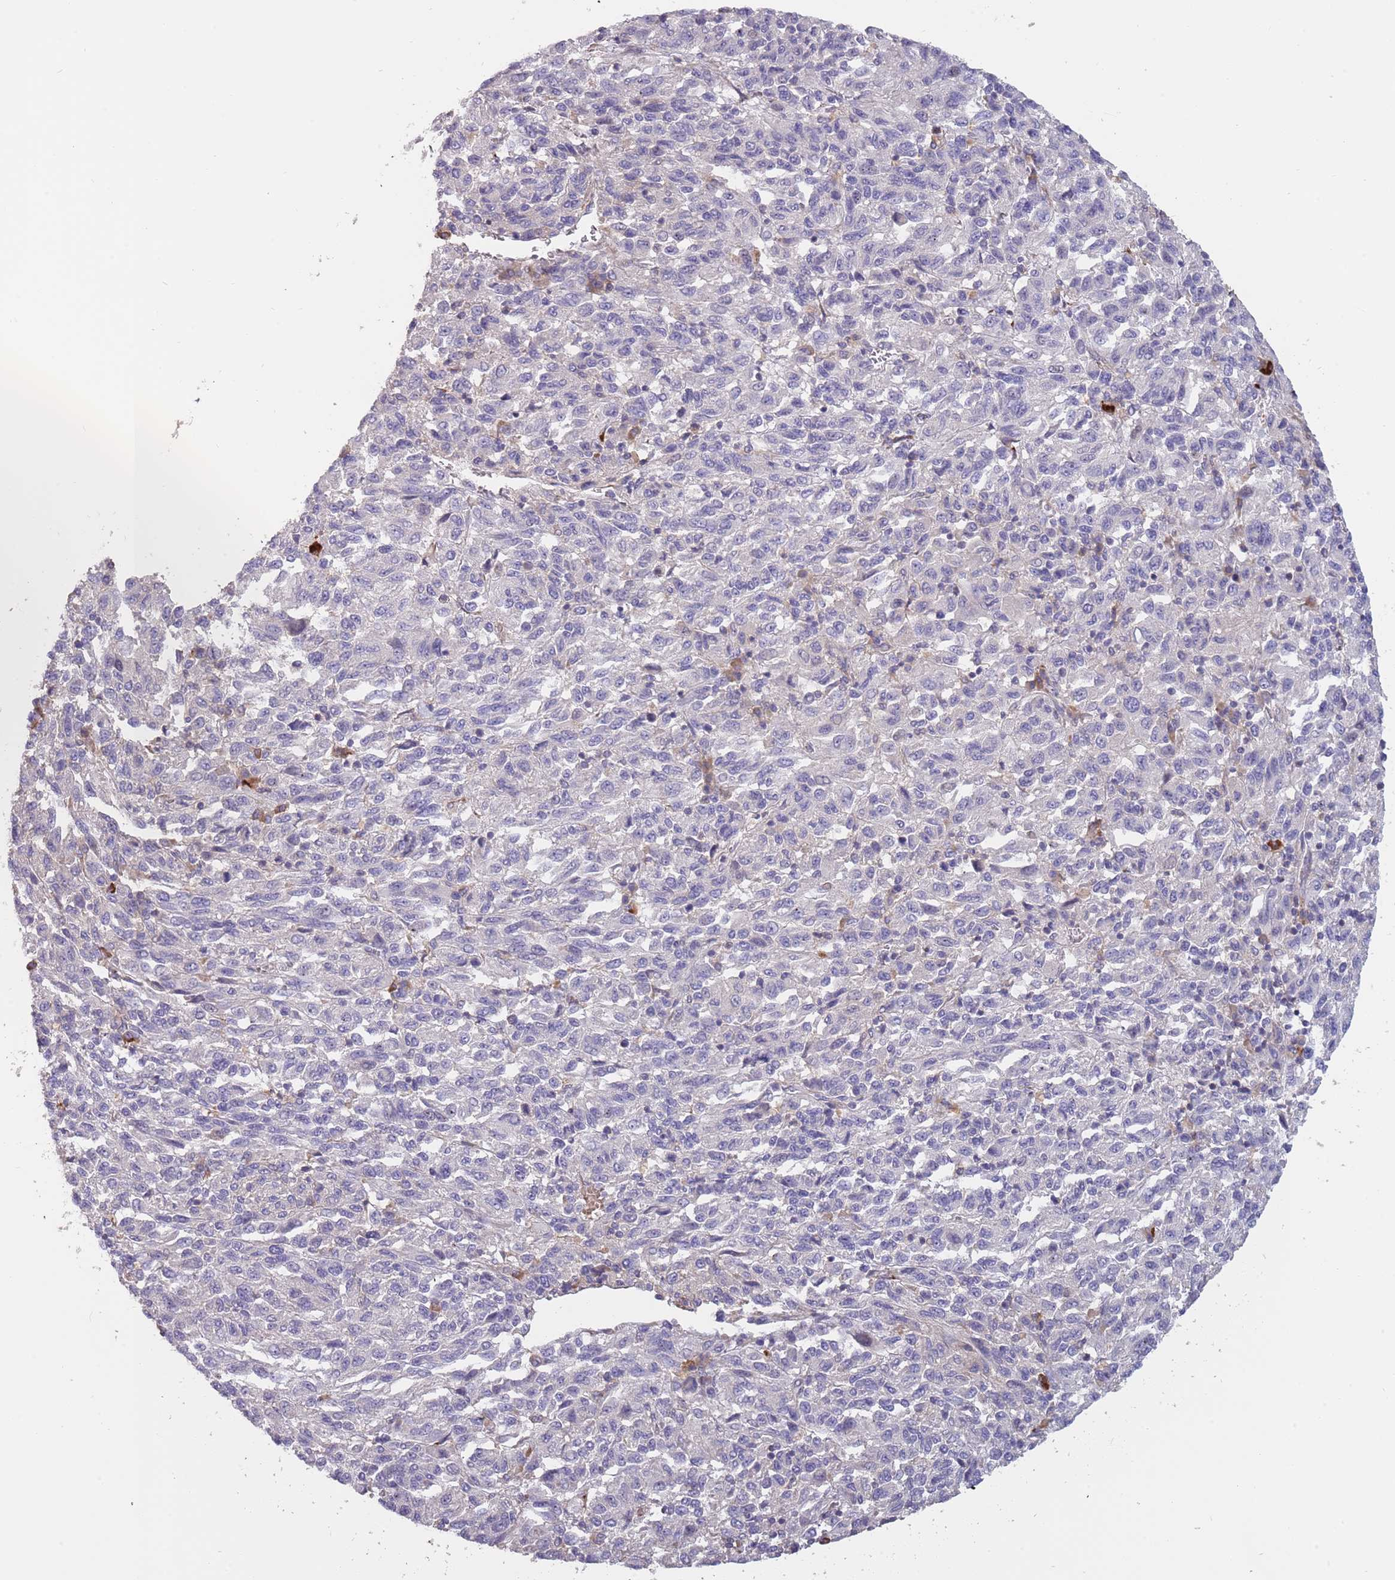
{"staining": {"intensity": "negative", "quantity": "none", "location": "none"}, "tissue": "melanoma", "cell_type": "Tumor cells", "image_type": "cancer", "snomed": [{"axis": "morphology", "description": "Malignant melanoma, Metastatic site"}, {"axis": "topography", "description": "Lung"}], "caption": "DAB immunohistochemical staining of malignant melanoma (metastatic site) reveals no significant expression in tumor cells. The staining was performed using DAB to visualize the protein expression in brown, while the nuclei were stained in blue with hematoxylin (Magnification: 20x).", "gene": "SUSD1", "patient": {"sex": "male", "age": 64}}